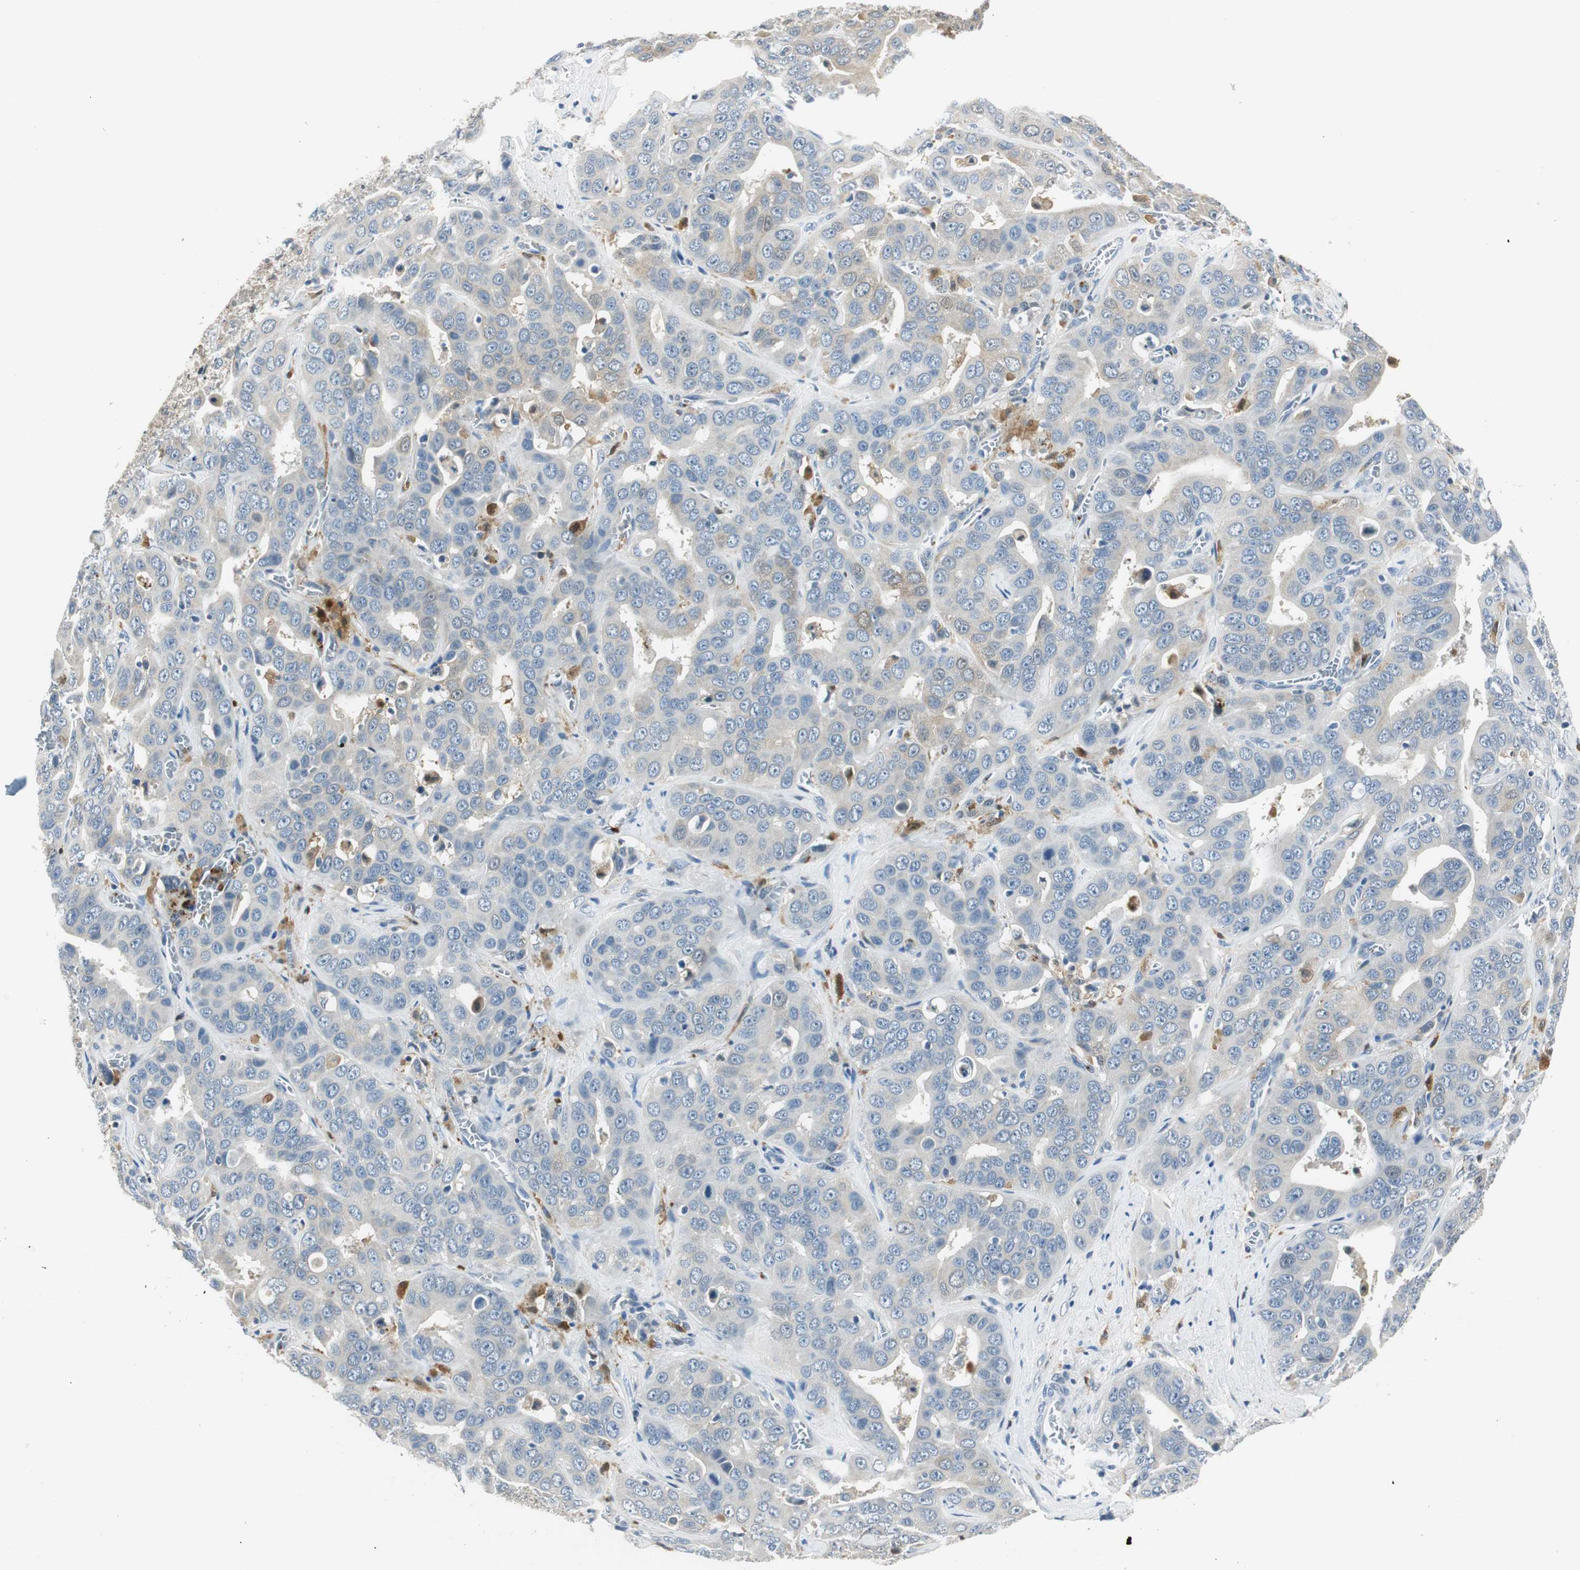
{"staining": {"intensity": "weak", "quantity": "<25%", "location": "cytoplasmic/membranous"}, "tissue": "liver cancer", "cell_type": "Tumor cells", "image_type": "cancer", "snomed": [{"axis": "morphology", "description": "Cholangiocarcinoma"}, {"axis": "topography", "description": "Liver"}], "caption": "DAB immunohistochemical staining of cholangiocarcinoma (liver) reveals no significant positivity in tumor cells.", "gene": "ME1", "patient": {"sex": "female", "age": 52}}